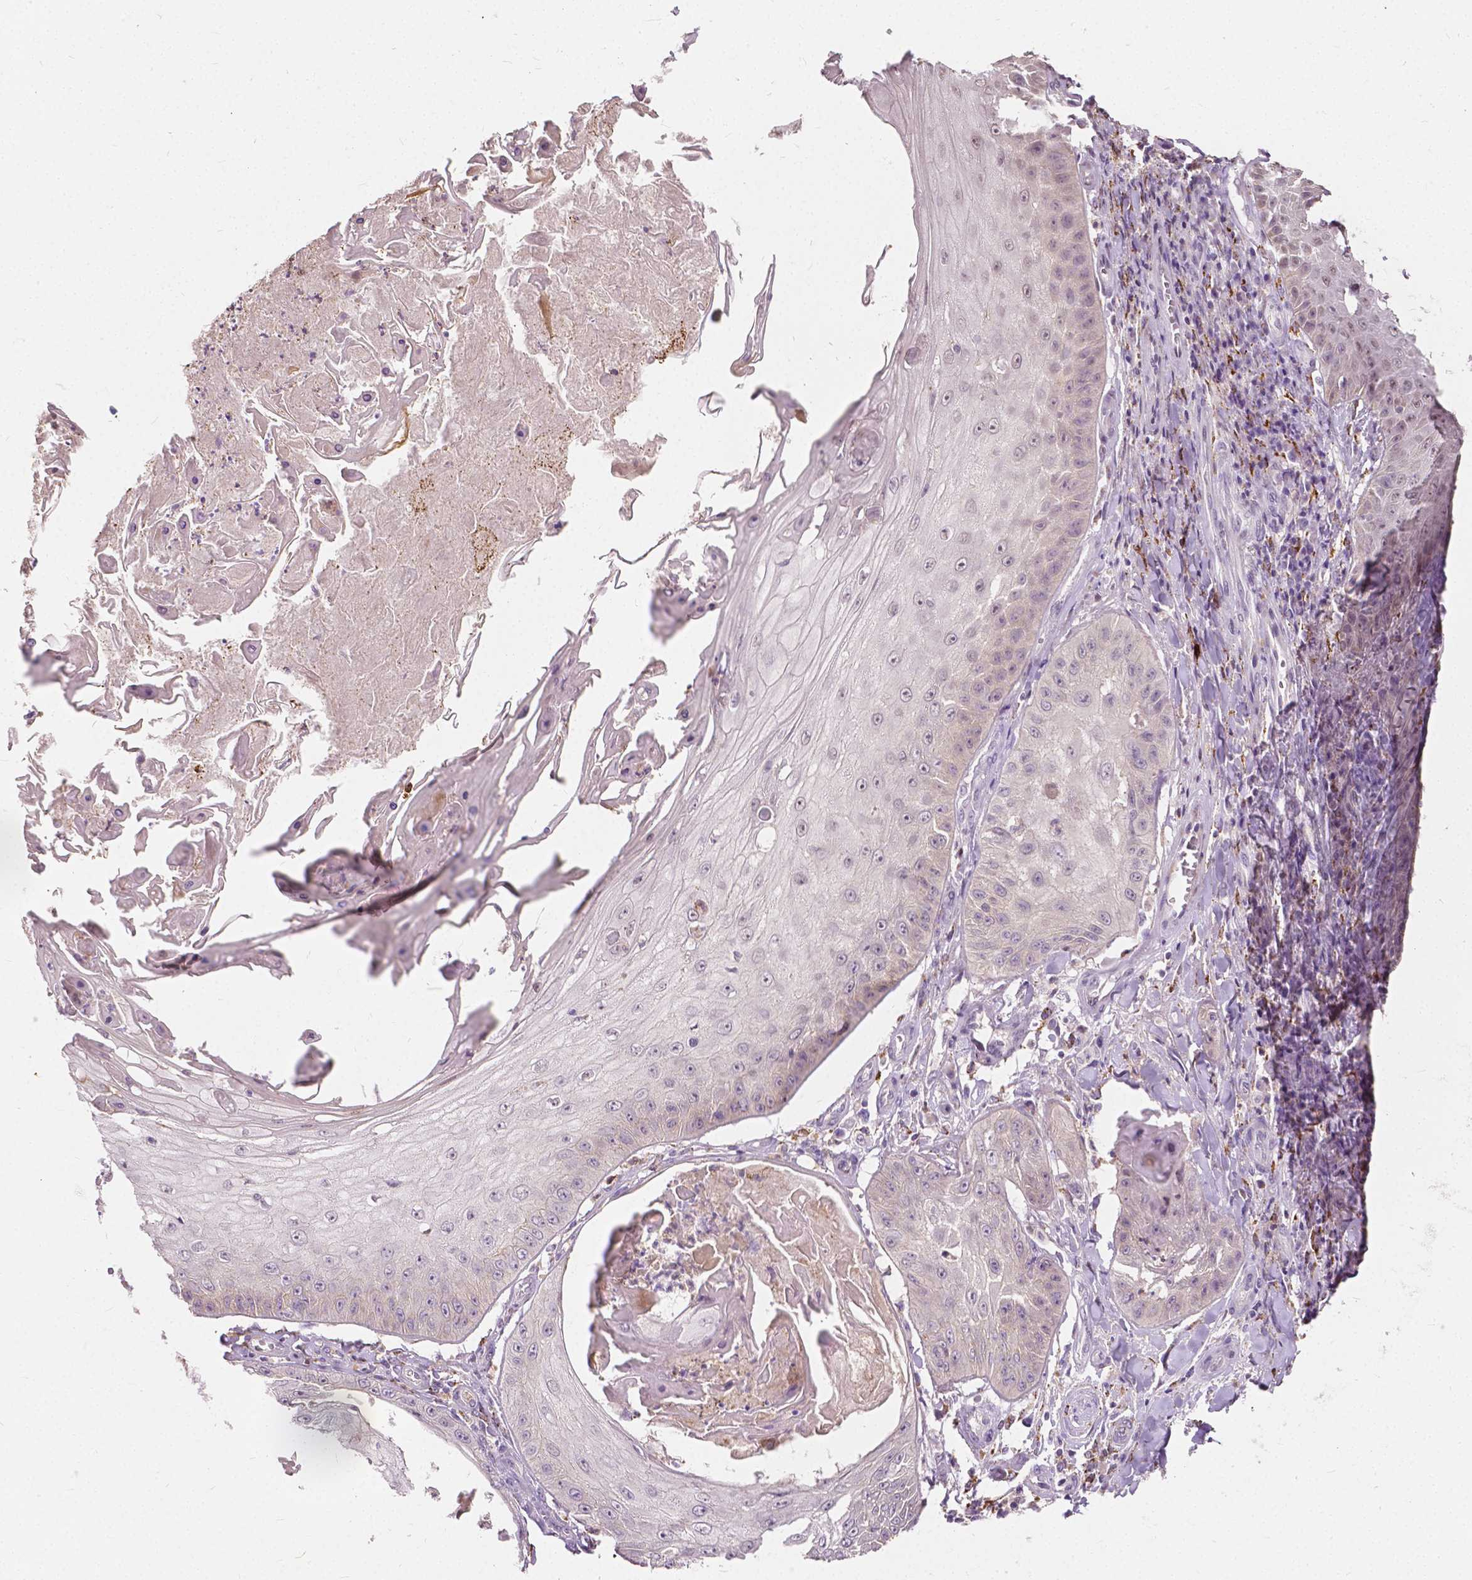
{"staining": {"intensity": "moderate", "quantity": "25%-75%", "location": "nuclear"}, "tissue": "skin cancer", "cell_type": "Tumor cells", "image_type": "cancer", "snomed": [{"axis": "morphology", "description": "Squamous cell carcinoma, NOS"}, {"axis": "topography", "description": "Skin"}], "caption": "Immunohistochemistry (IHC) photomicrograph of neoplastic tissue: human squamous cell carcinoma (skin) stained using IHC demonstrates medium levels of moderate protein expression localized specifically in the nuclear of tumor cells, appearing as a nuclear brown color.", "gene": "DLX6", "patient": {"sex": "male", "age": 70}}